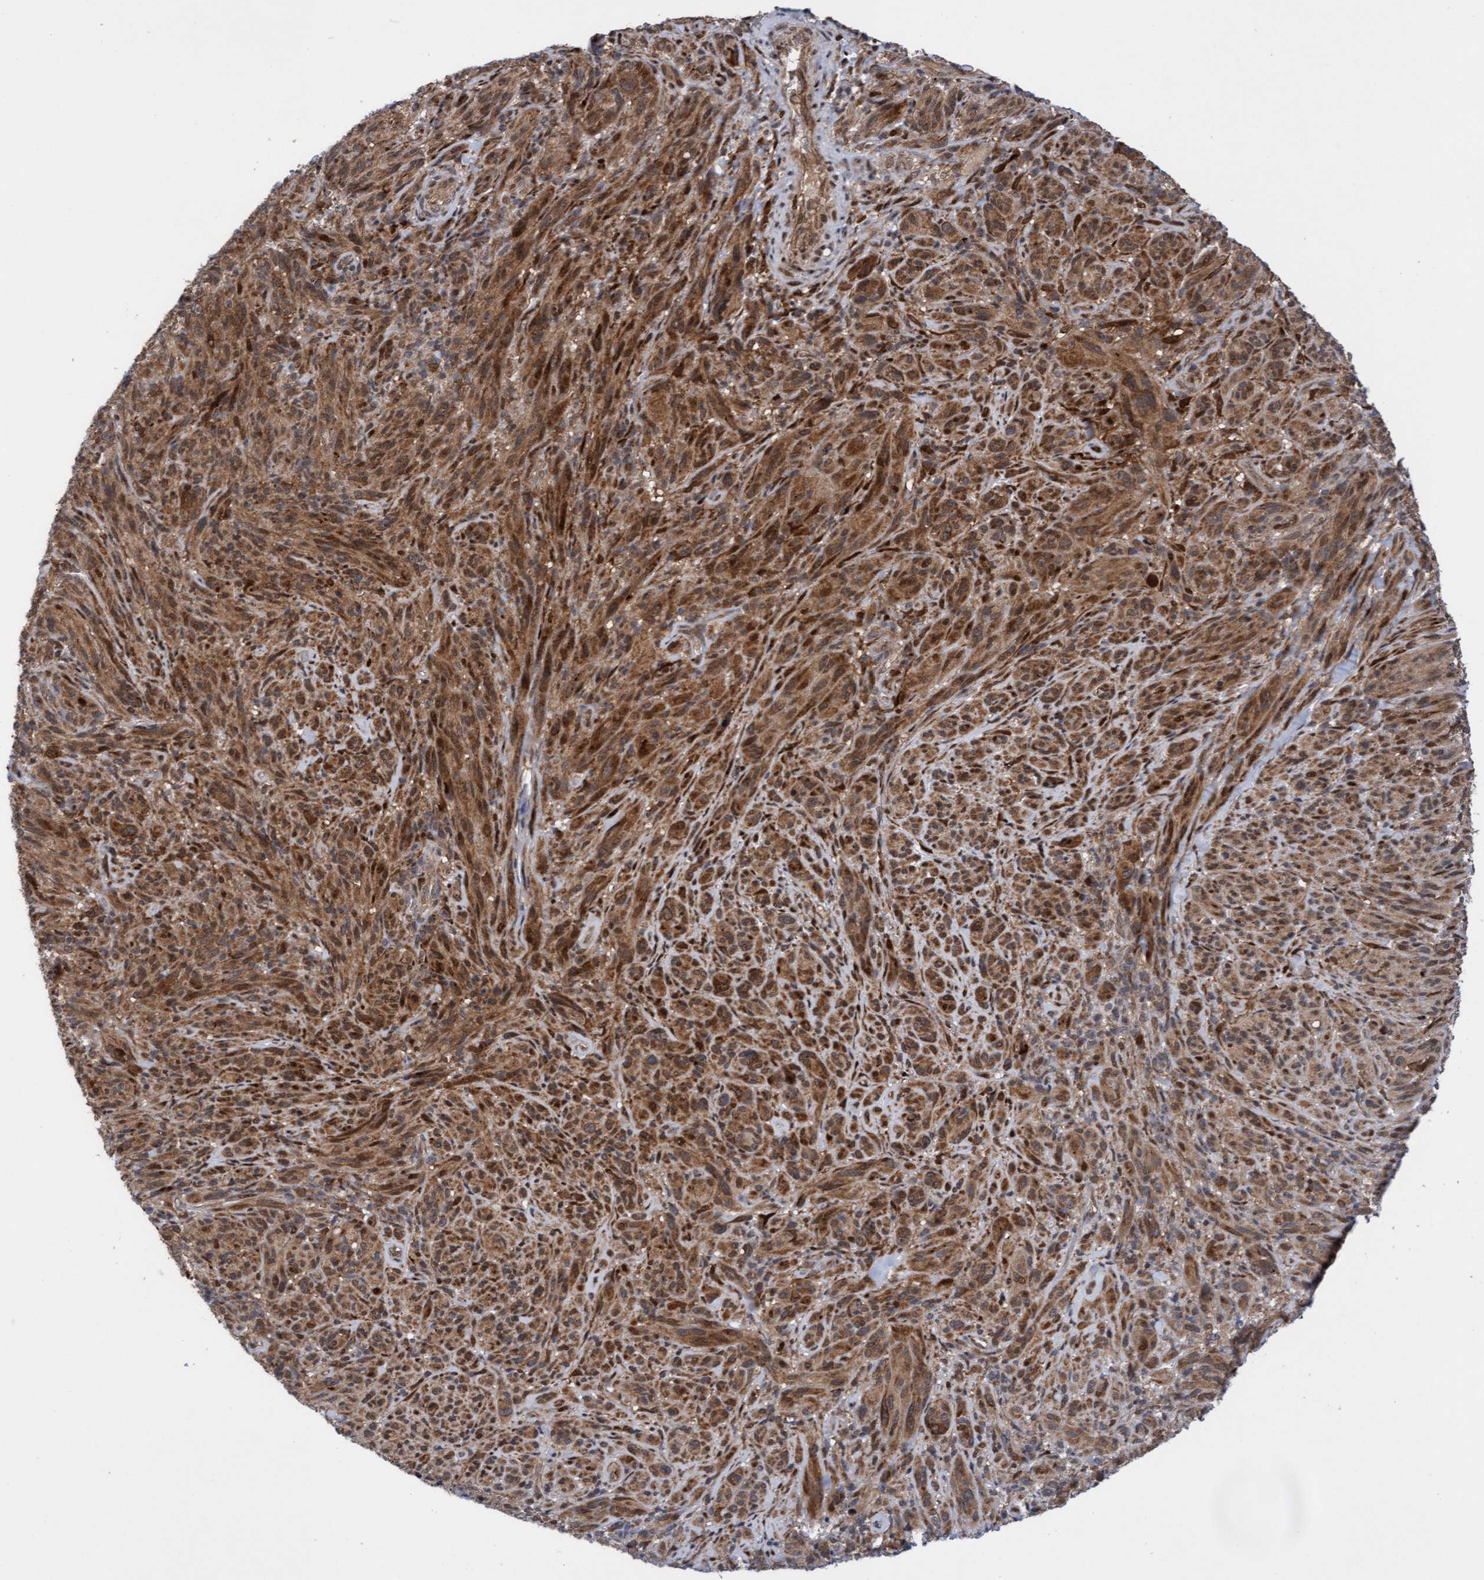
{"staining": {"intensity": "moderate", "quantity": ">75%", "location": "cytoplasmic/membranous"}, "tissue": "melanoma", "cell_type": "Tumor cells", "image_type": "cancer", "snomed": [{"axis": "morphology", "description": "Malignant melanoma, NOS"}, {"axis": "topography", "description": "Skin of head"}], "caption": "Brown immunohistochemical staining in malignant melanoma displays moderate cytoplasmic/membranous staining in approximately >75% of tumor cells. Using DAB (3,3'-diaminobenzidine) (brown) and hematoxylin (blue) stains, captured at high magnification using brightfield microscopy.", "gene": "ITFG1", "patient": {"sex": "male", "age": 96}}